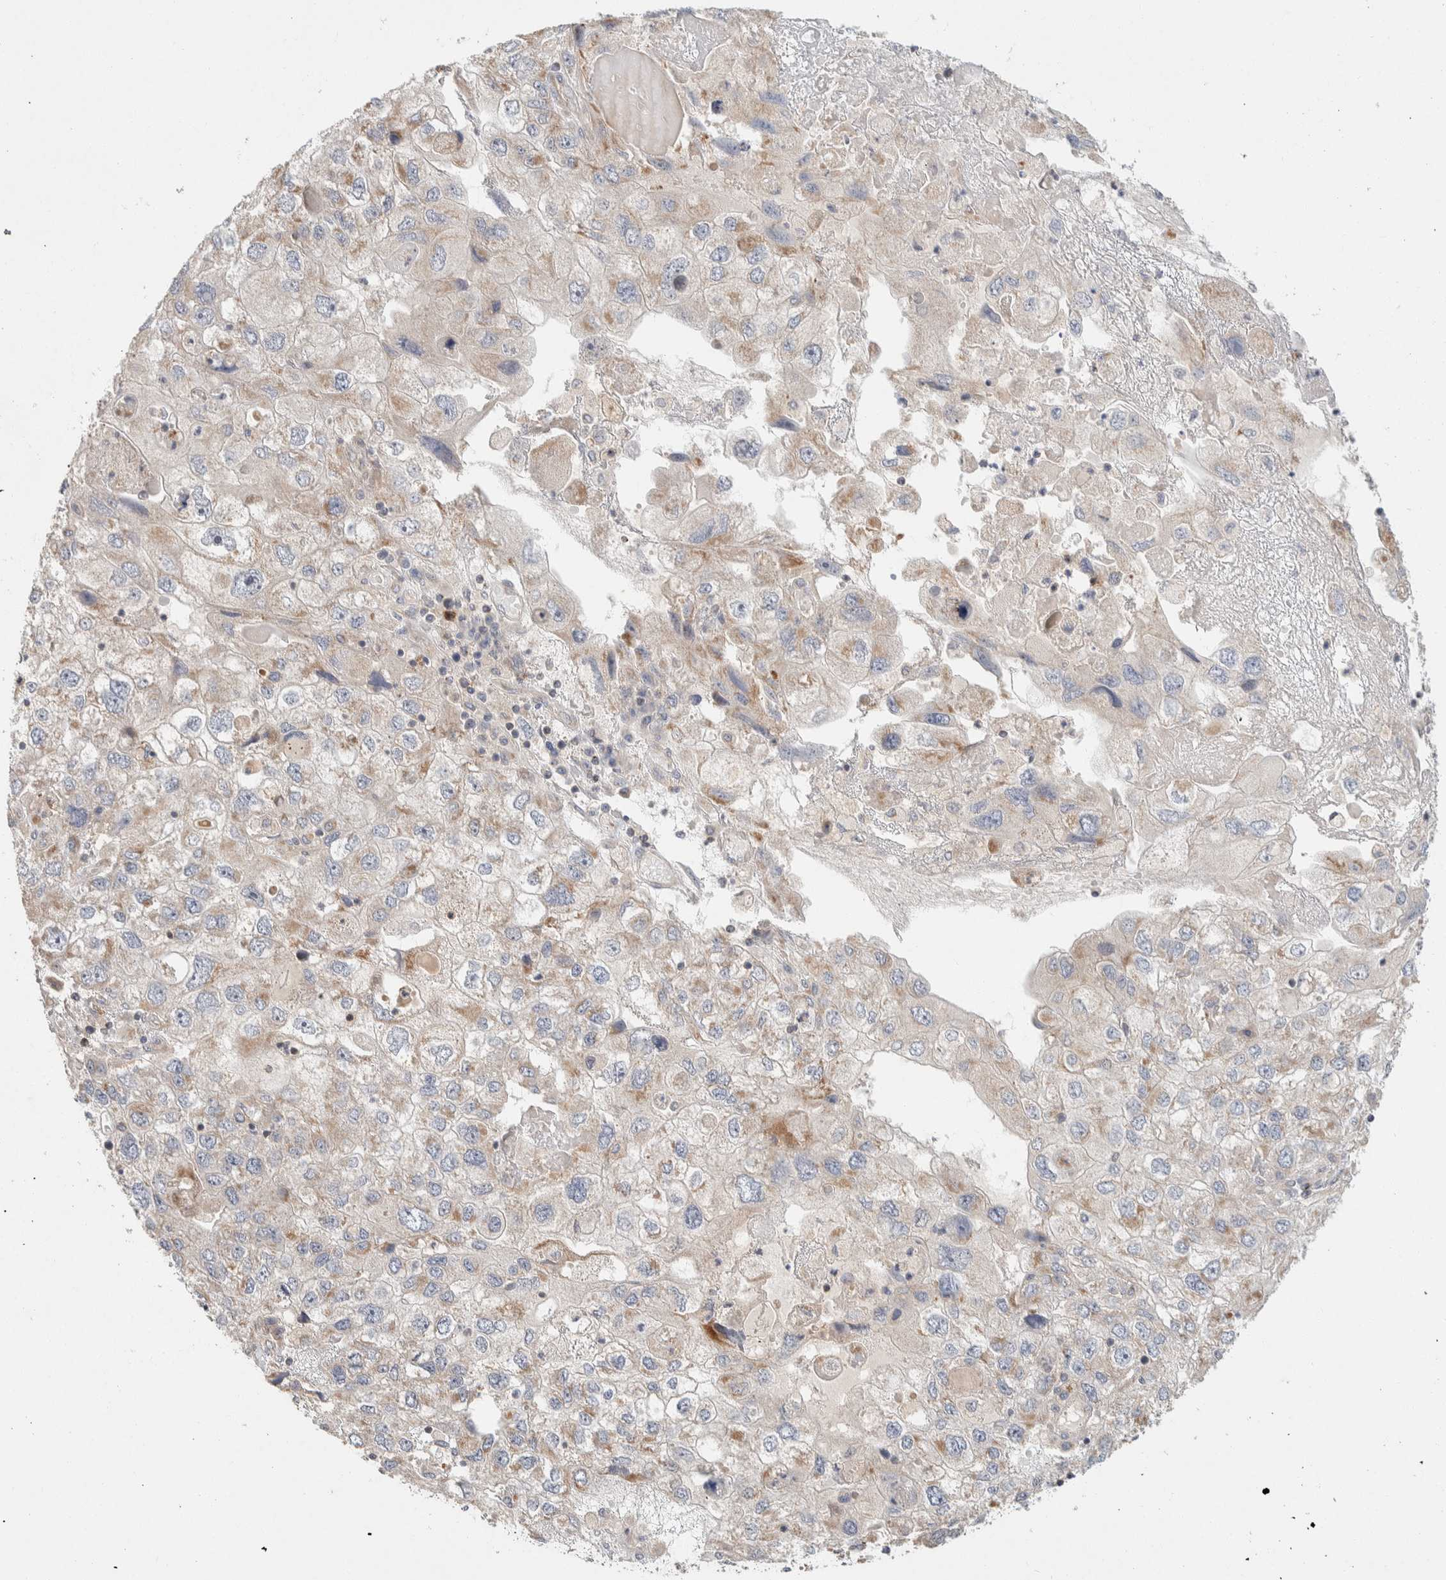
{"staining": {"intensity": "weak", "quantity": "<25%", "location": "cytoplasmic/membranous"}, "tissue": "endometrial cancer", "cell_type": "Tumor cells", "image_type": "cancer", "snomed": [{"axis": "morphology", "description": "Adenocarcinoma, NOS"}, {"axis": "topography", "description": "Endometrium"}], "caption": "Immunohistochemistry (IHC) histopathology image of neoplastic tissue: endometrial adenocarcinoma stained with DAB demonstrates no significant protein staining in tumor cells. The staining was performed using DAB (3,3'-diaminobenzidine) to visualize the protein expression in brown, while the nuclei were stained in blue with hematoxylin (Magnification: 20x).", "gene": "KIF9", "patient": {"sex": "female", "age": 49}}